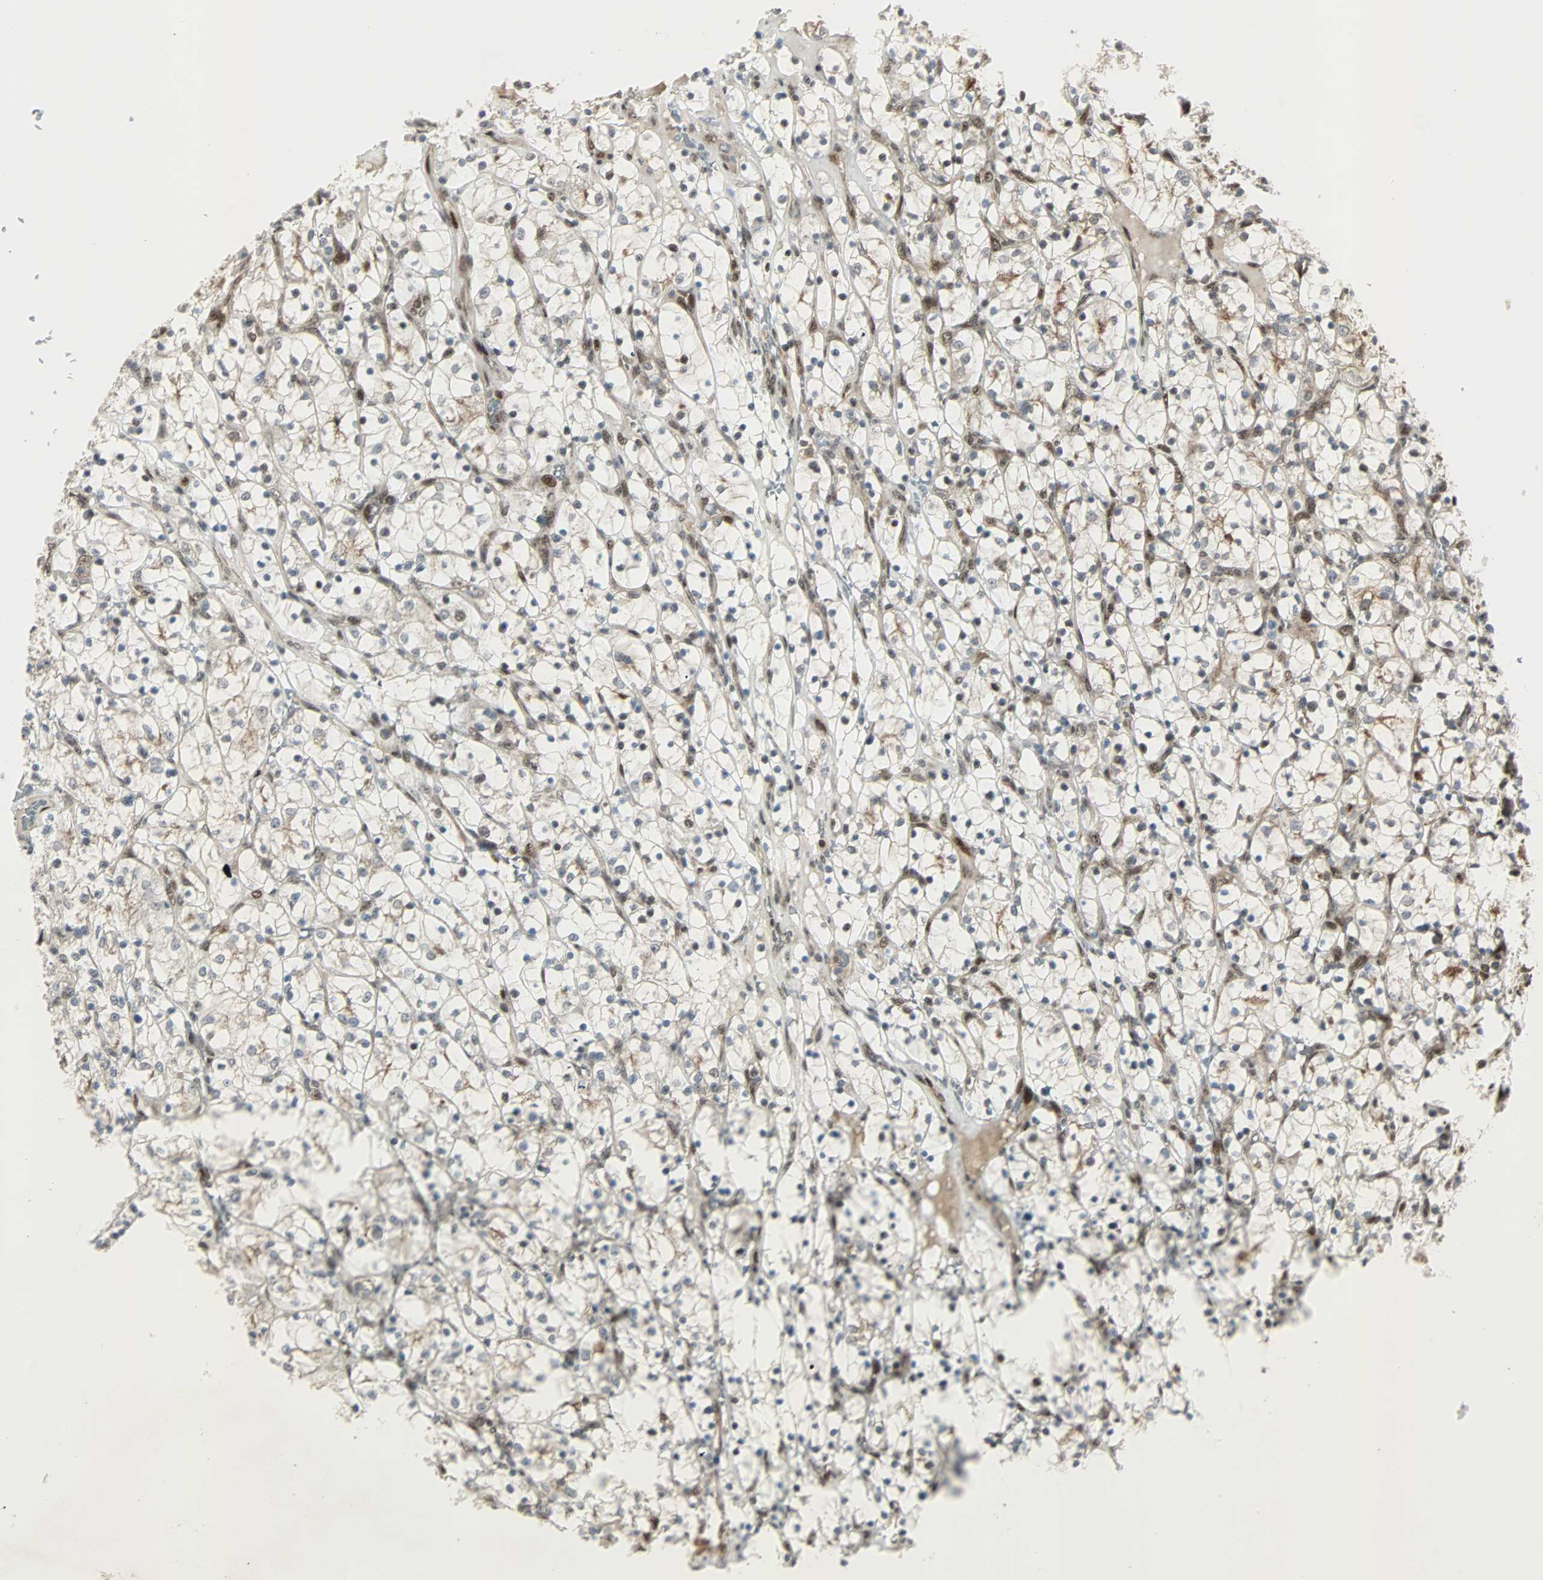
{"staining": {"intensity": "weak", "quantity": "<25%", "location": "cytoplasmic/membranous"}, "tissue": "renal cancer", "cell_type": "Tumor cells", "image_type": "cancer", "snomed": [{"axis": "morphology", "description": "Adenocarcinoma, NOS"}, {"axis": "topography", "description": "Kidney"}], "caption": "Human renal adenocarcinoma stained for a protein using immunohistochemistry reveals no positivity in tumor cells.", "gene": "CBX4", "patient": {"sex": "female", "age": 69}}